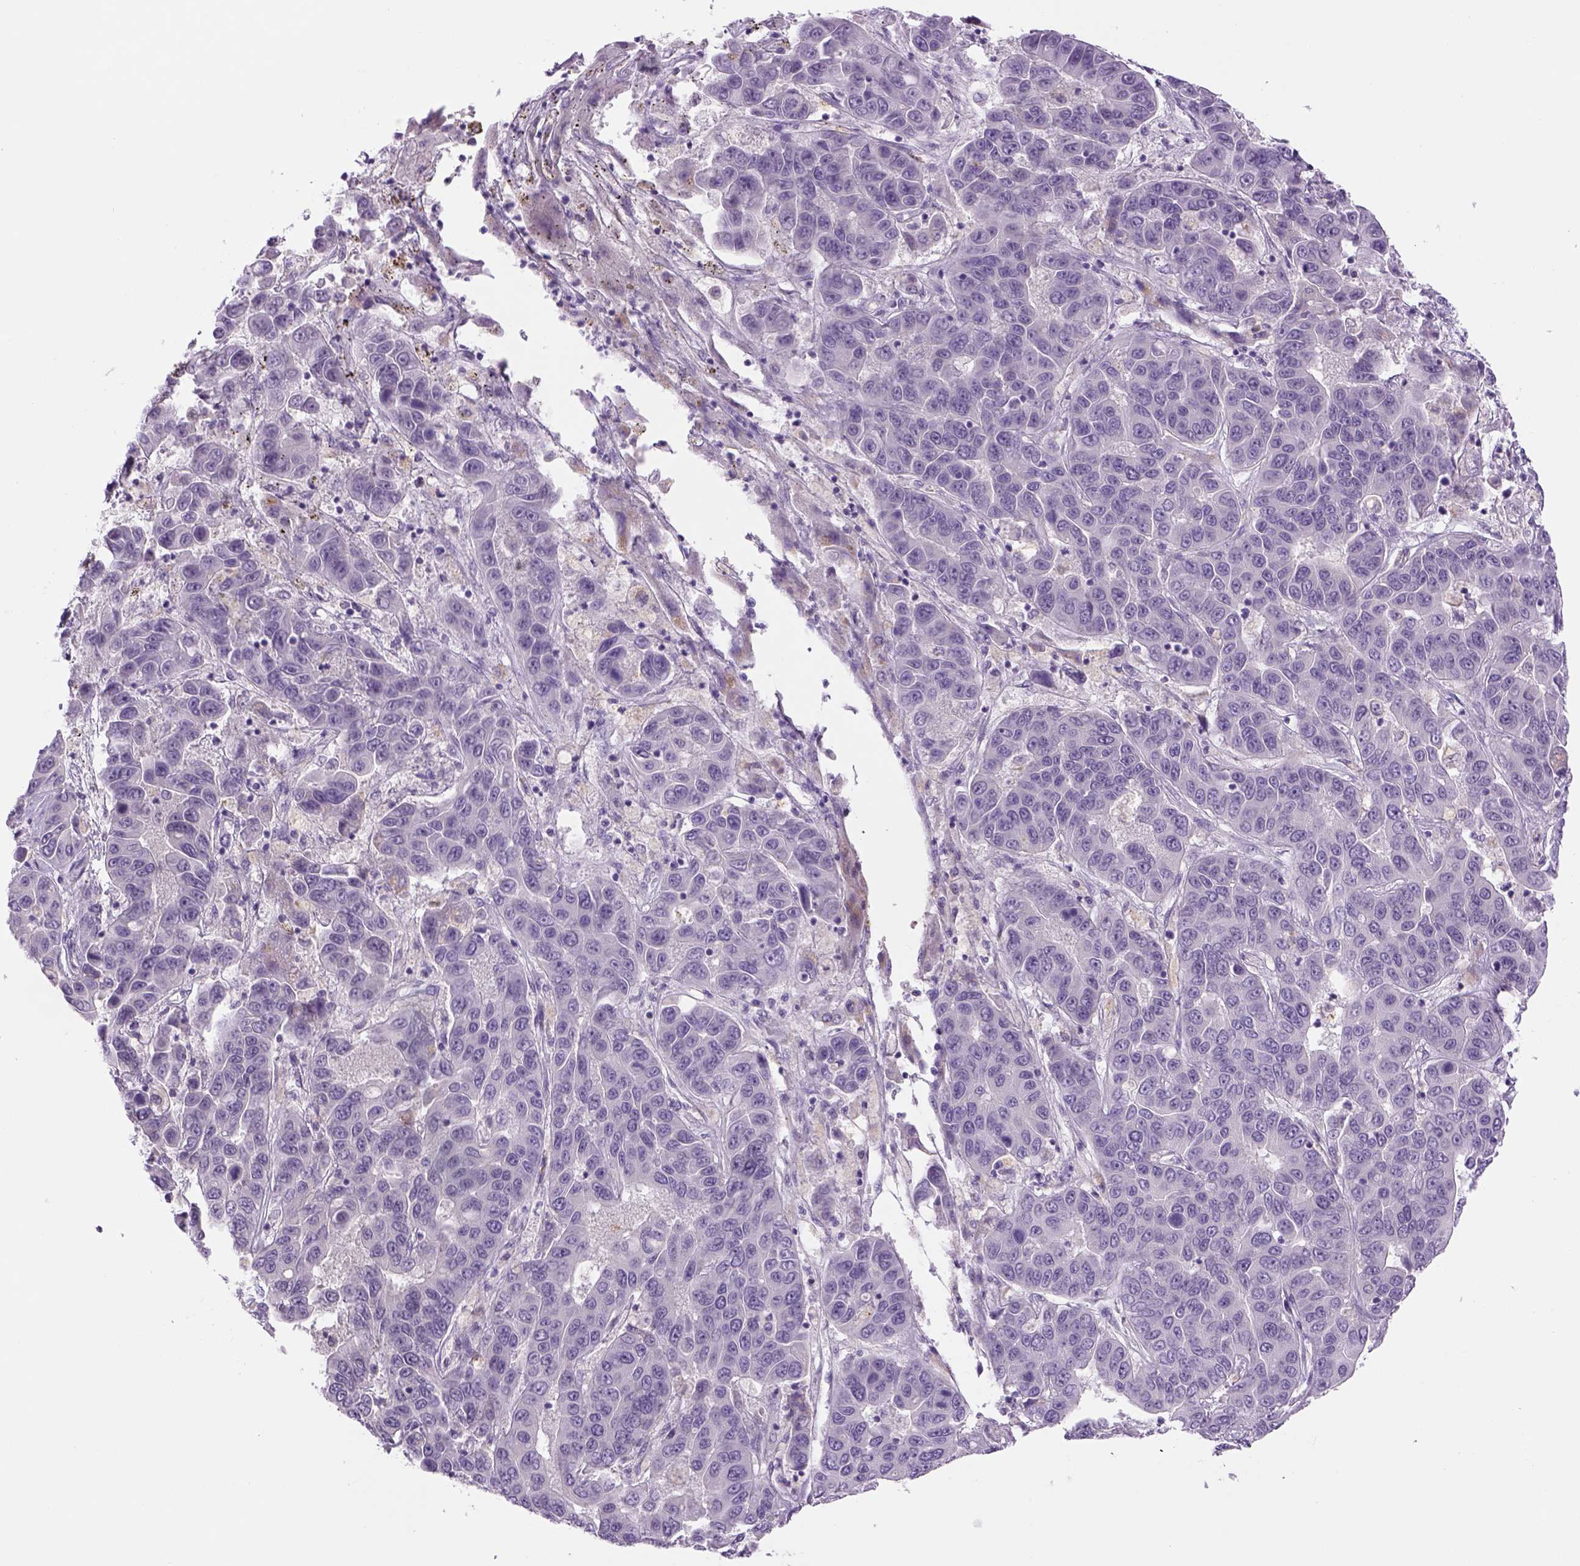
{"staining": {"intensity": "negative", "quantity": "none", "location": "none"}, "tissue": "liver cancer", "cell_type": "Tumor cells", "image_type": "cancer", "snomed": [{"axis": "morphology", "description": "Cholangiocarcinoma"}, {"axis": "topography", "description": "Liver"}], "caption": "DAB immunohistochemical staining of liver cholangiocarcinoma displays no significant staining in tumor cells. Brightfield microscopy of immunohistochemistry (IHC) stained with DAB (brown) and hematoxylin (blue), captured at high magnification.", "gene": "DBH", "patient": {"sex": "female", "age": 52}}